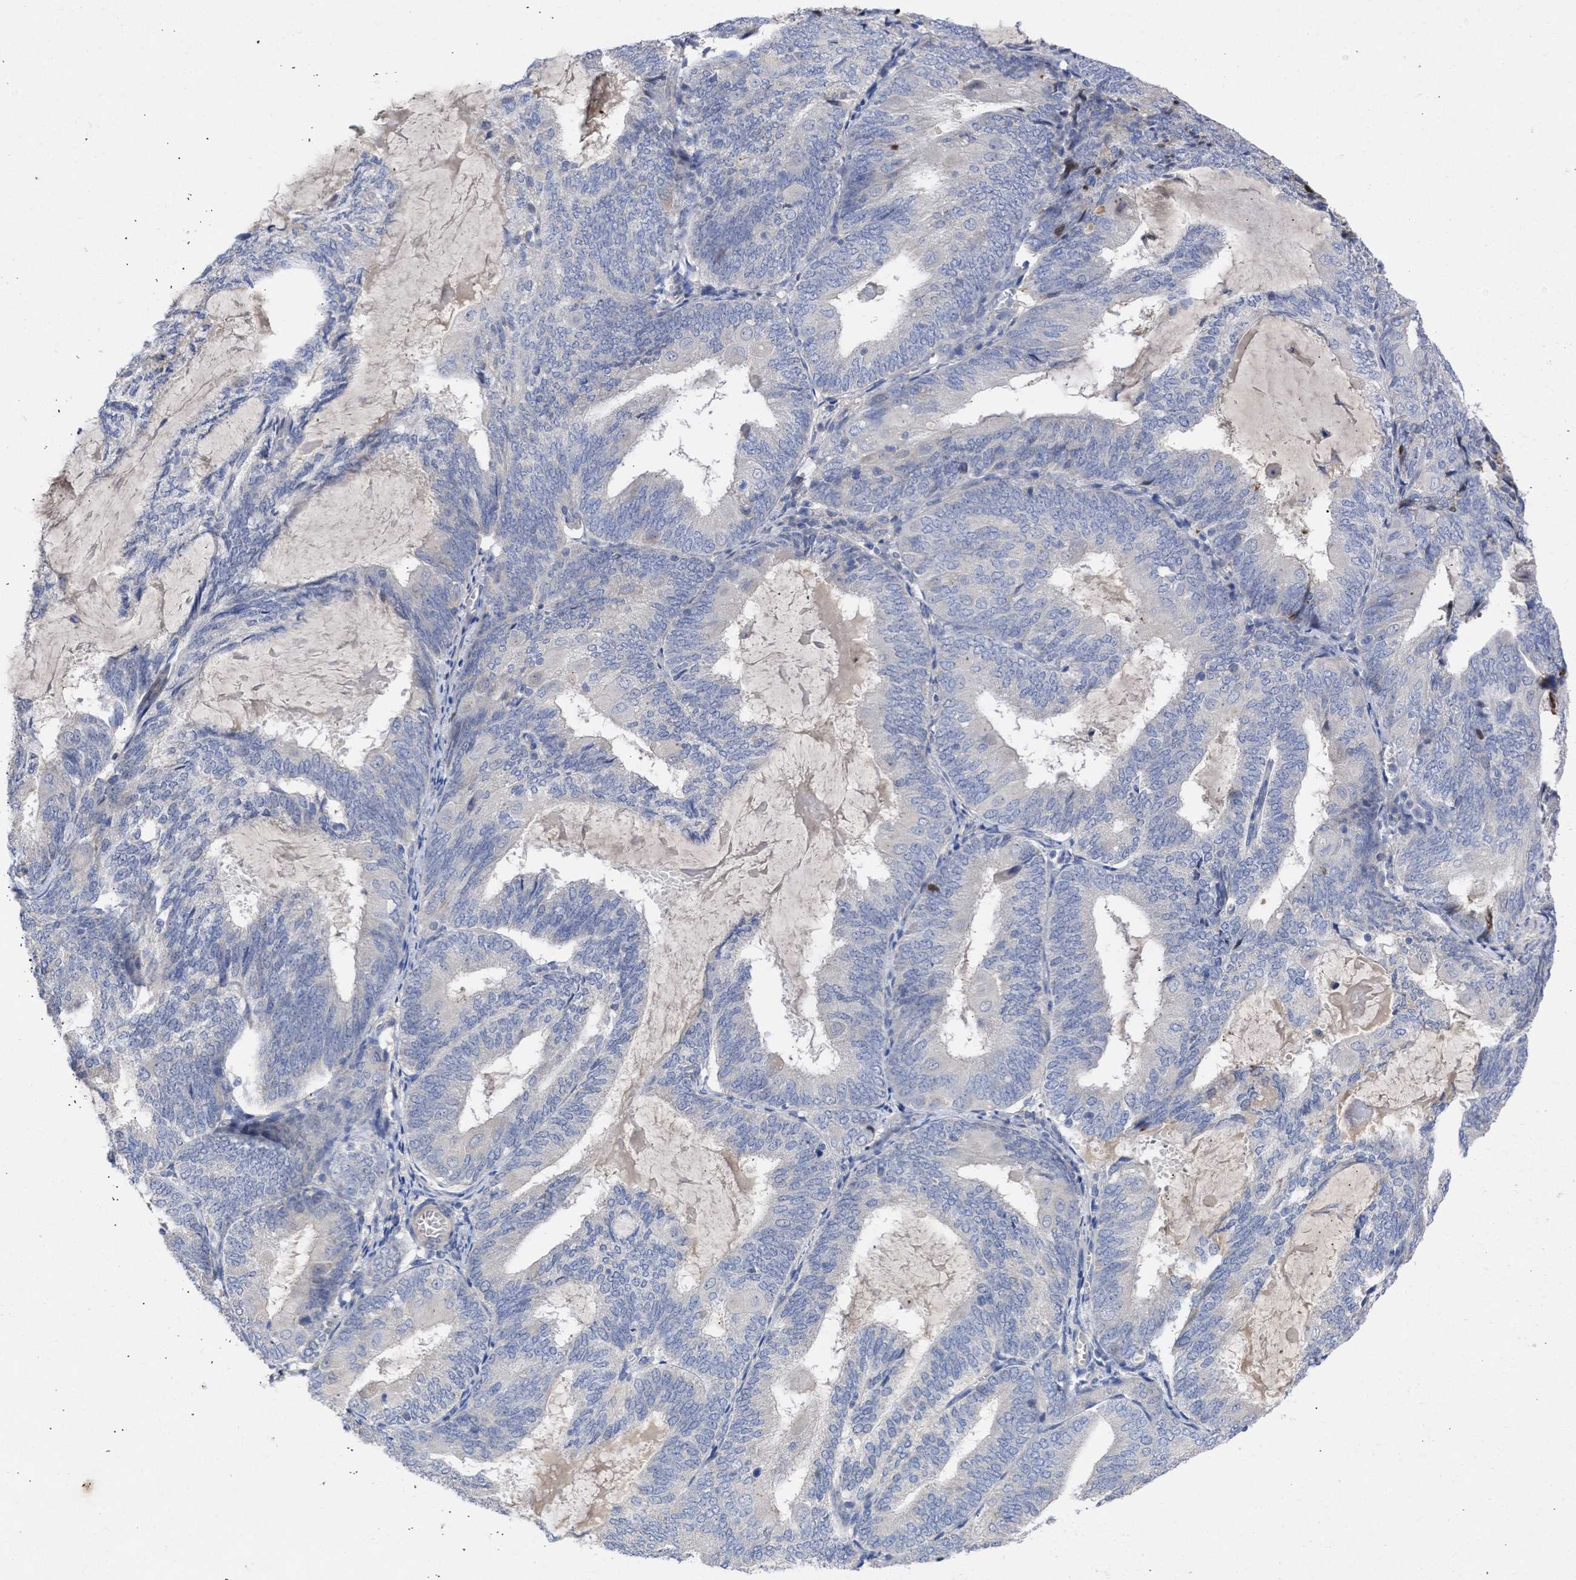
{"staining": {"intensity": "moderate", "quantity": "<25%", "location": "cytoplasmic/membranous"}, "tissue": "endometrial cancer", "cell_type": "Tumor cells", "image_type": "cancer", "snomed": [{"axis": "morphology", "description": "Adenocarcinoma, NOS"}, {"axis": "topography", "description": "Endometrium"}], "caption": "Adenocarcinoma (endometrial) stained with DAB immunohistochemistry (IHC) reveals low levels of moderate cytoplasmic/membranous positivity in approximately <25% of tumor cells. (Stains: DAB in brown, nuclei in blue, Microscopy: brightfield microscopy at high magnification).", "gene": "ARHGEF4", "patient": {"sex": "female", "age": 81}}